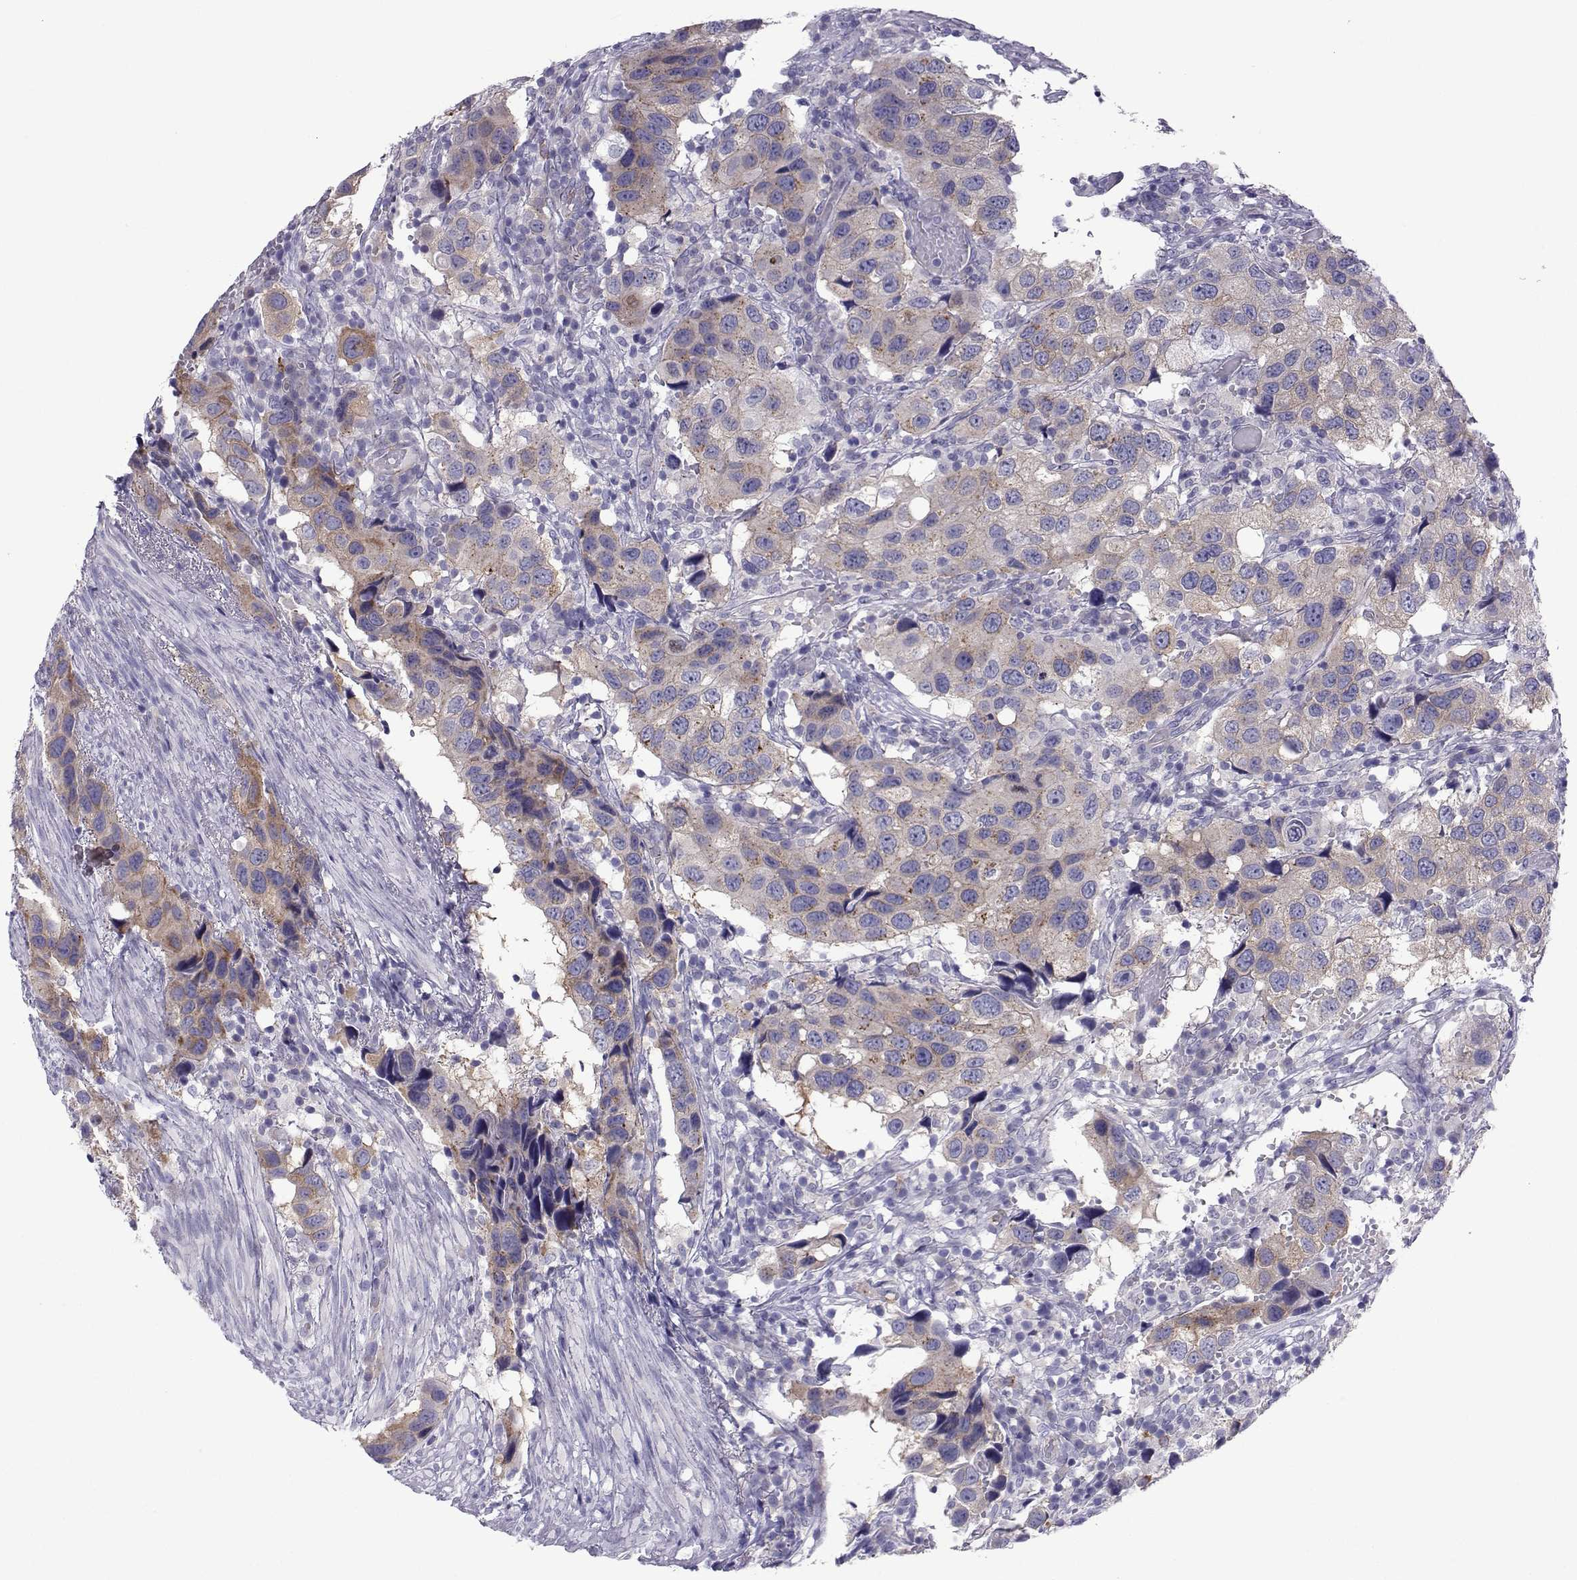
{"staining": {"intensity": "moderate", "quantity": "25%-75%", "location": "cytoplasmic/membranous"}, "tissue": "urothelial cancer", "cell_type": "Tumor cells", "image_type": "cancer", "snomed": [{"axis": "morphology", "description": "Urothelial carcinoma, High grade"}, {"axis": "topography", "description": "Urinary bladder"}], "caption": "Human high-grade urothelial carcinoma stained for a protein (brown) shows moderate cytoplasmic/membranous positive positivity in approximately 25%-75% of tumor cells.", "gene": "COL22A1", "patient": {"sex": "male", "age": 79}}